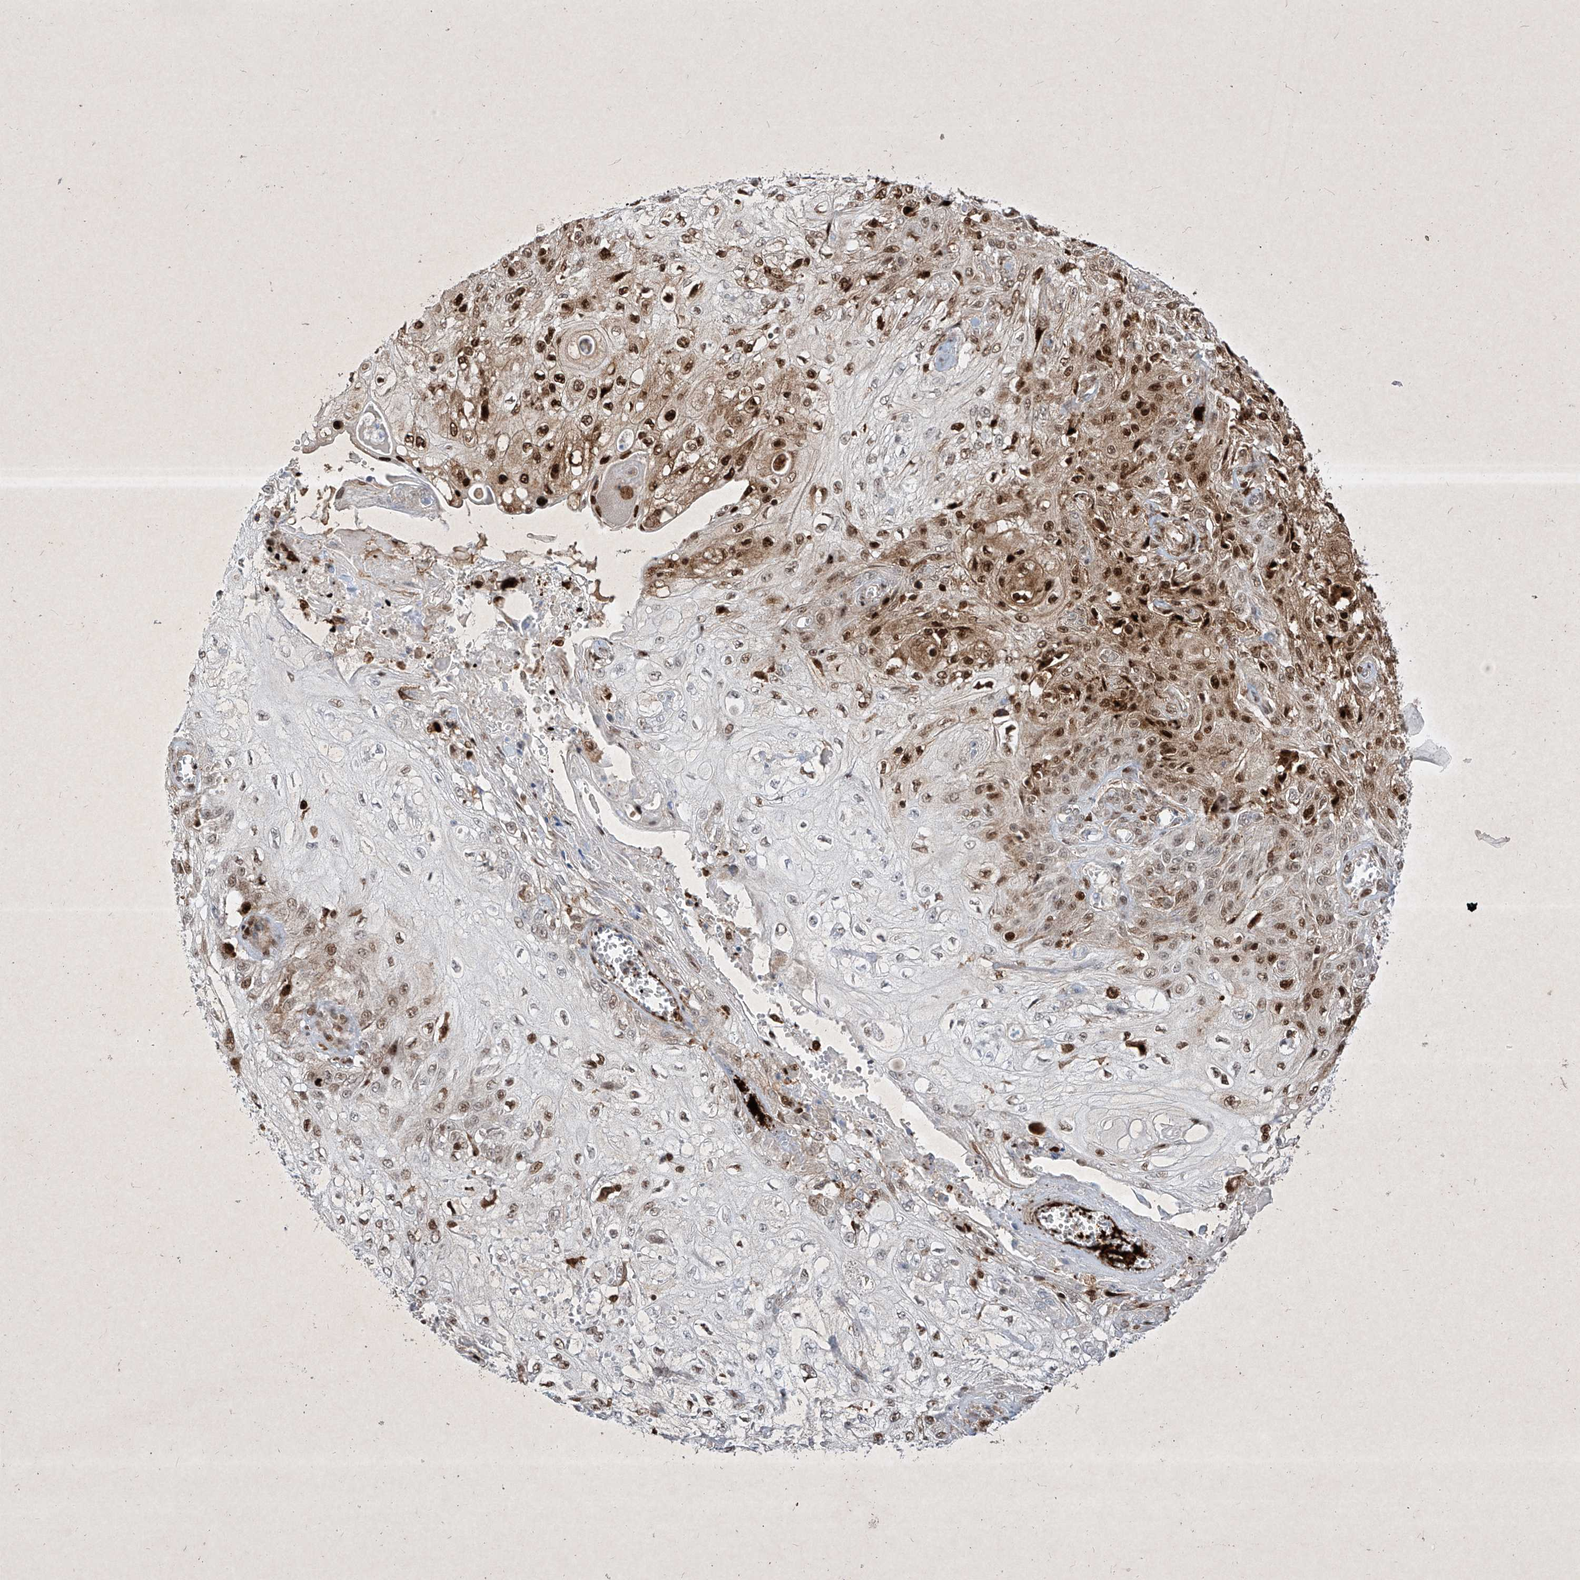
{"staining": {"intensity": "strong", "quantity": "25%-75%", "location": "nuclear"}, "tissue": "skin cancer", "cell_type": "Tumor cells", "image_type": "cancer", "snomed": [{"axis": "morphology", "description": "Squamous cell carcinoma, NOS"}, {"axis": "morphology", "description": "Squamous cell carcinoma, metastatic, NOS"}, {"axis": "topography", "description": "Skin"}, {"axis": "topography", "description": "Lymph node"}], "caption": "About 25%-75% of tumor cells in skin cancer reveal strong nuclear protein positivity as visualized by brown immunohistochemical staining.", "gene": "PSMB10", "patient": {"sex": "male", "age": 75}}